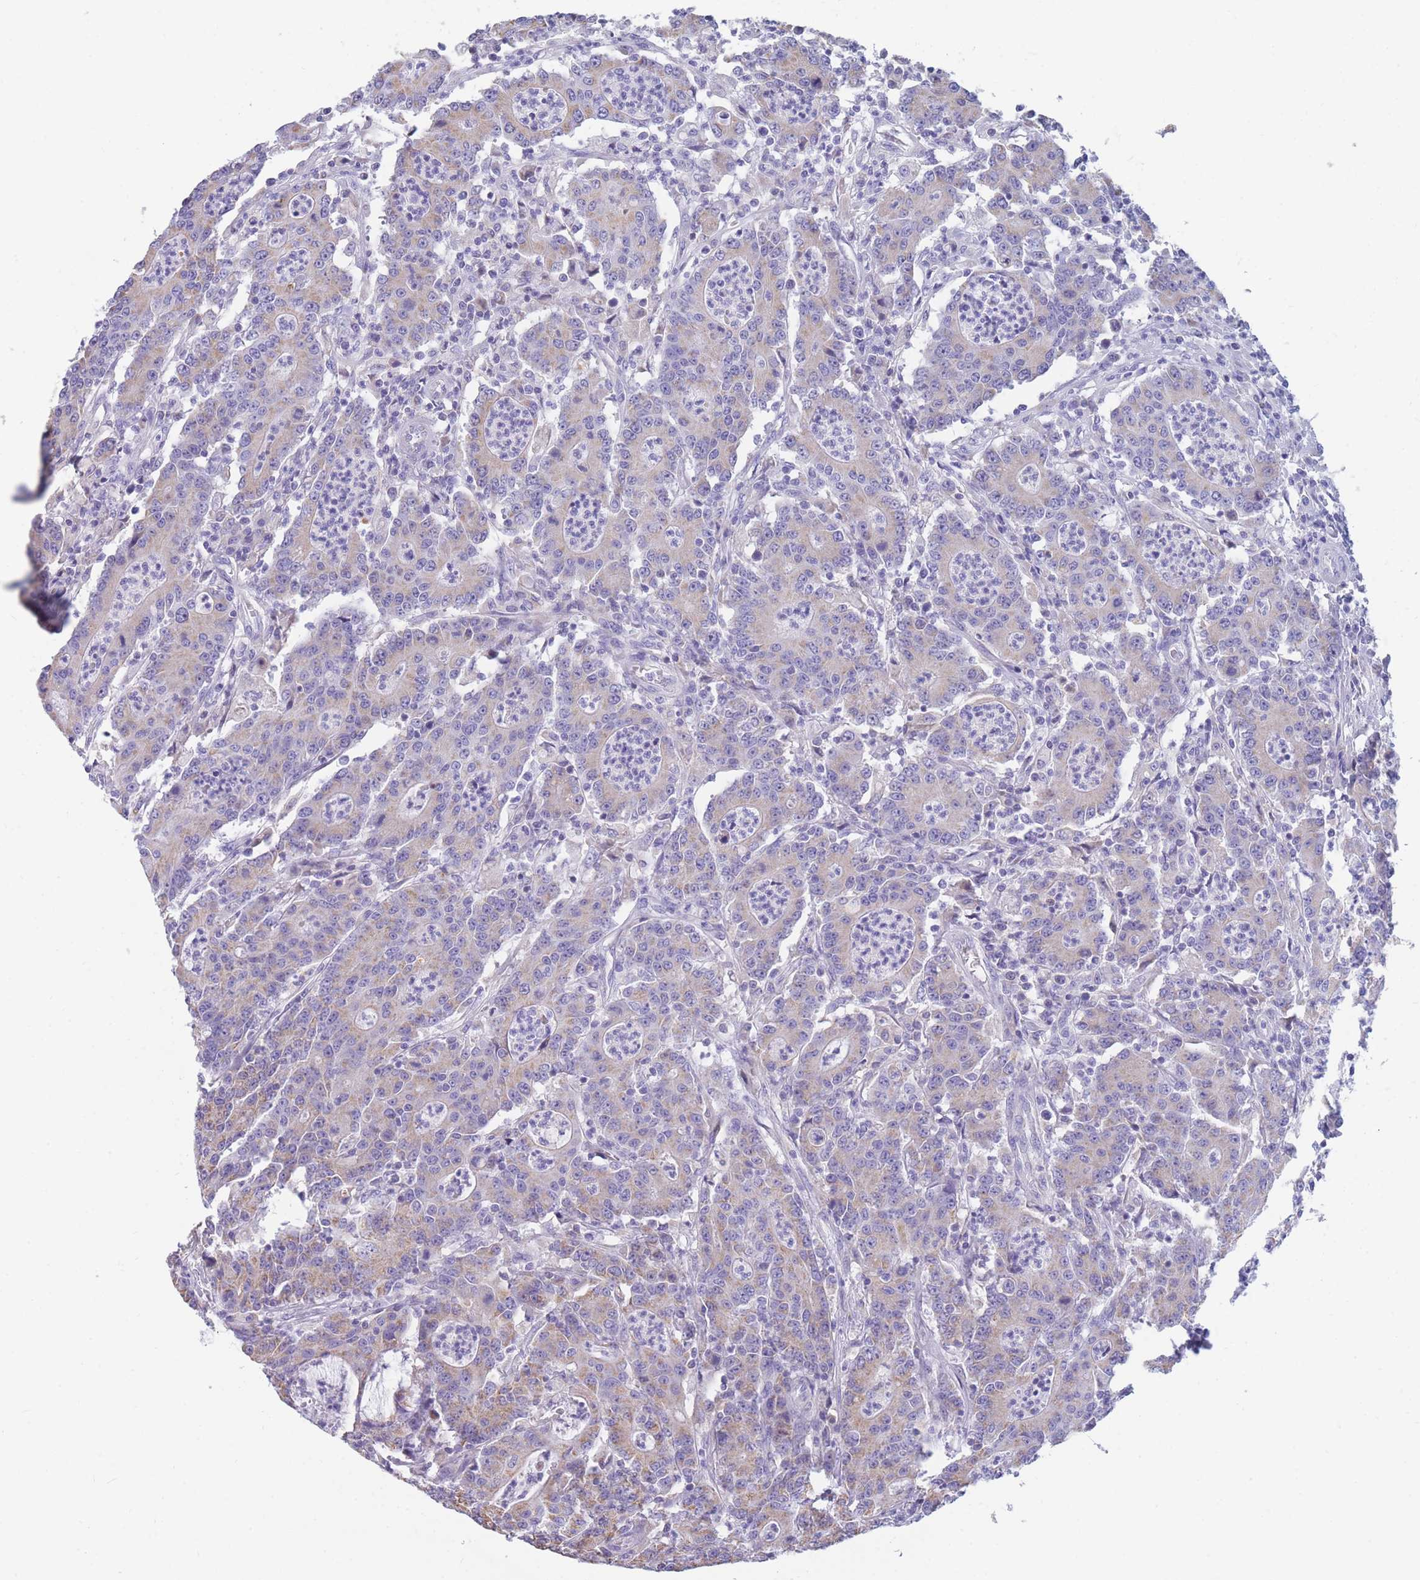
{"staining": {"intensity": "weak", "quantity": "<25%", "location": "cytoplasmic/membranous"}, "tissue": "colorectal cancer", "cell_type": "Tumor cells", "image_type": "cancer", "snomed": [{"axis": "morphology", "description": "Adenocarcinoma, NOS"}, {"axis": "topography", "description": "Colon"}], "caption": "This is an IHC micrograph of colorectal cancer (adenocarcinoma). There is no staining in tumor cells.", "gene": "DHRS11", "patient": {"sex": "male", "age": 83}}